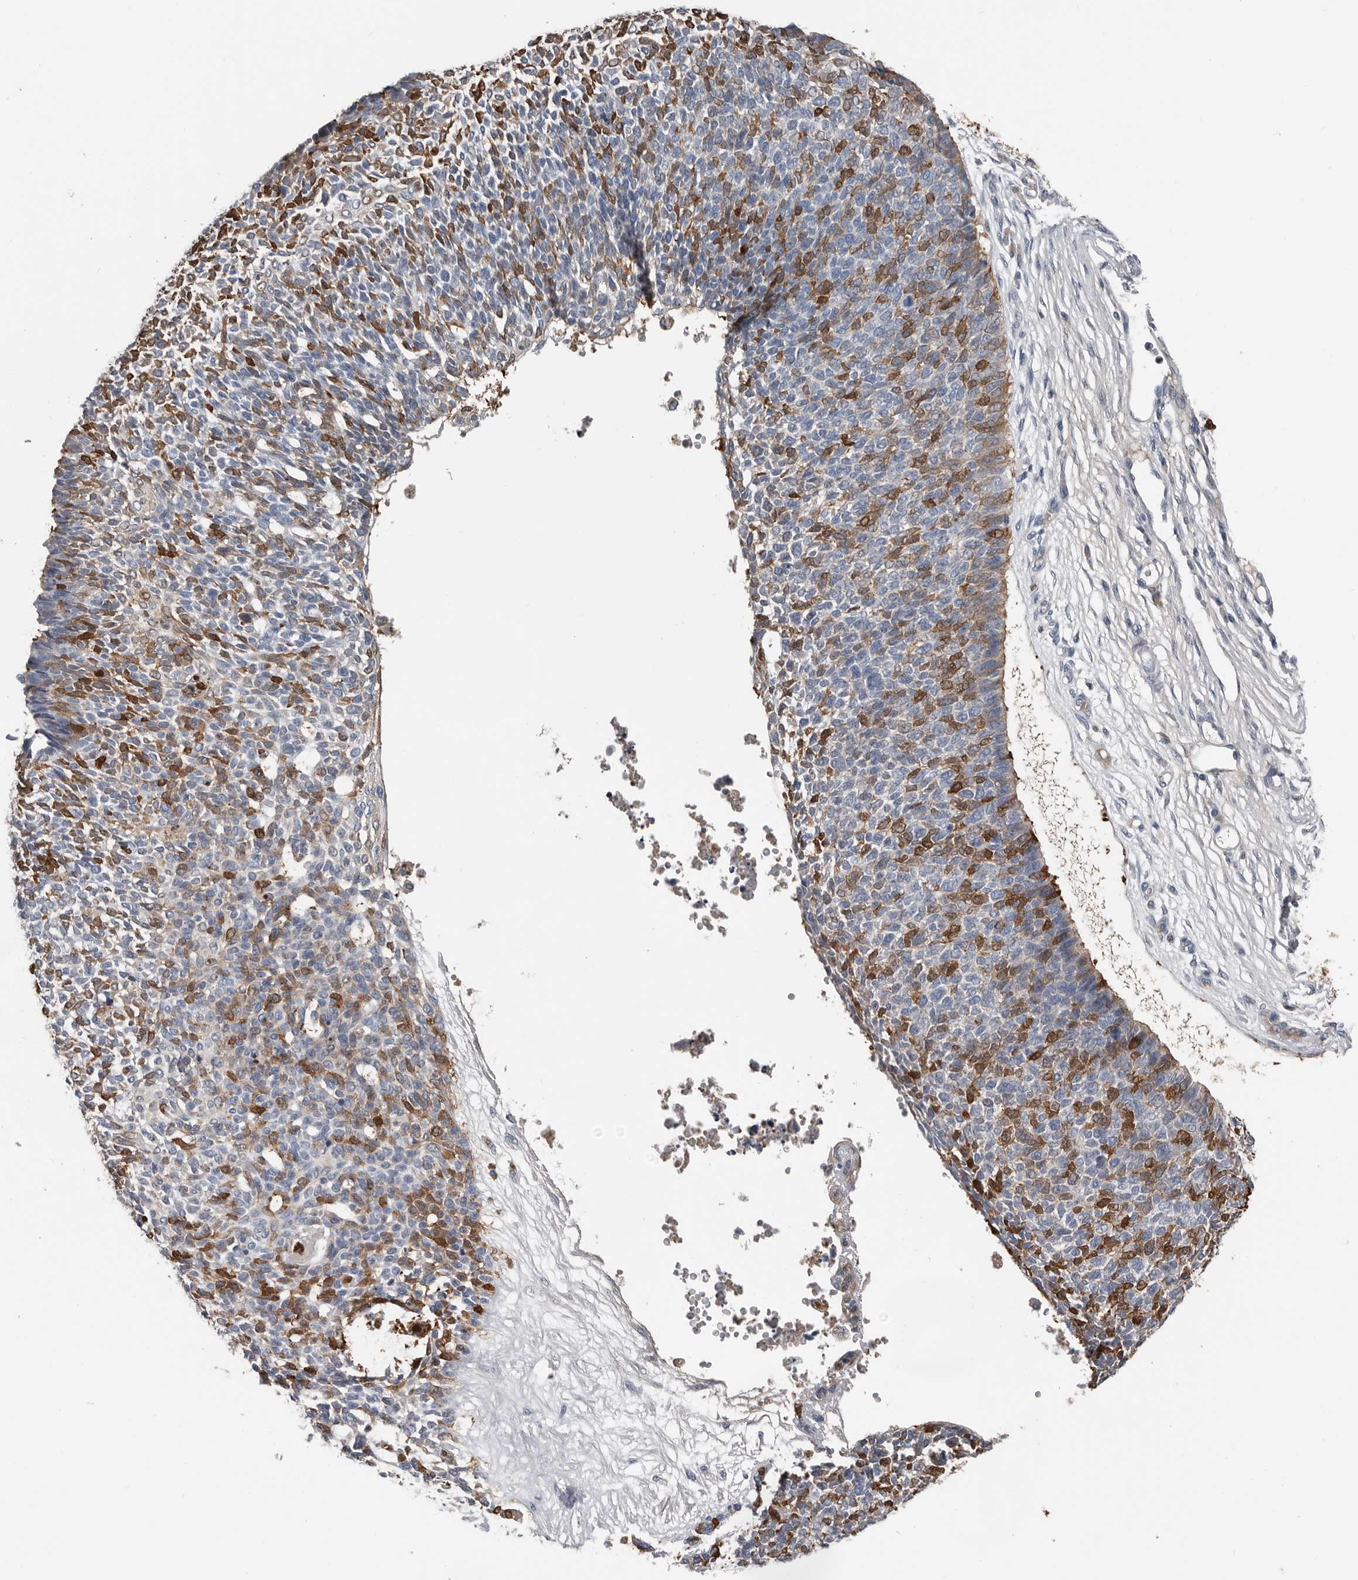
{"staining": {"intensity": "moderate", "quantity": "25%-75%", "location": "cytoplasmic/membranous,nuclear"}, "tissue": "skin cancer", "cell_type": "Tumor cells", "image_type": "cancer", "snomed": [{"axis": "morphology", "description": "Basal cell carcinoma"}, {"axis": "topography", "description": "Skin"}], "caption": "Protein analysis of skin cancer (basal cell carcinoma) tissue exhibits moderate cytoplasmic/membranous and nuclear expression in approximately 25%-75% of tumor cells. (DAB (3,3'-diaminobenzidine) IHC, brown staining for protein, blue staining for nuclei).", "gene": "FABP7", "patient": {"sex": "female", "age": 84}}